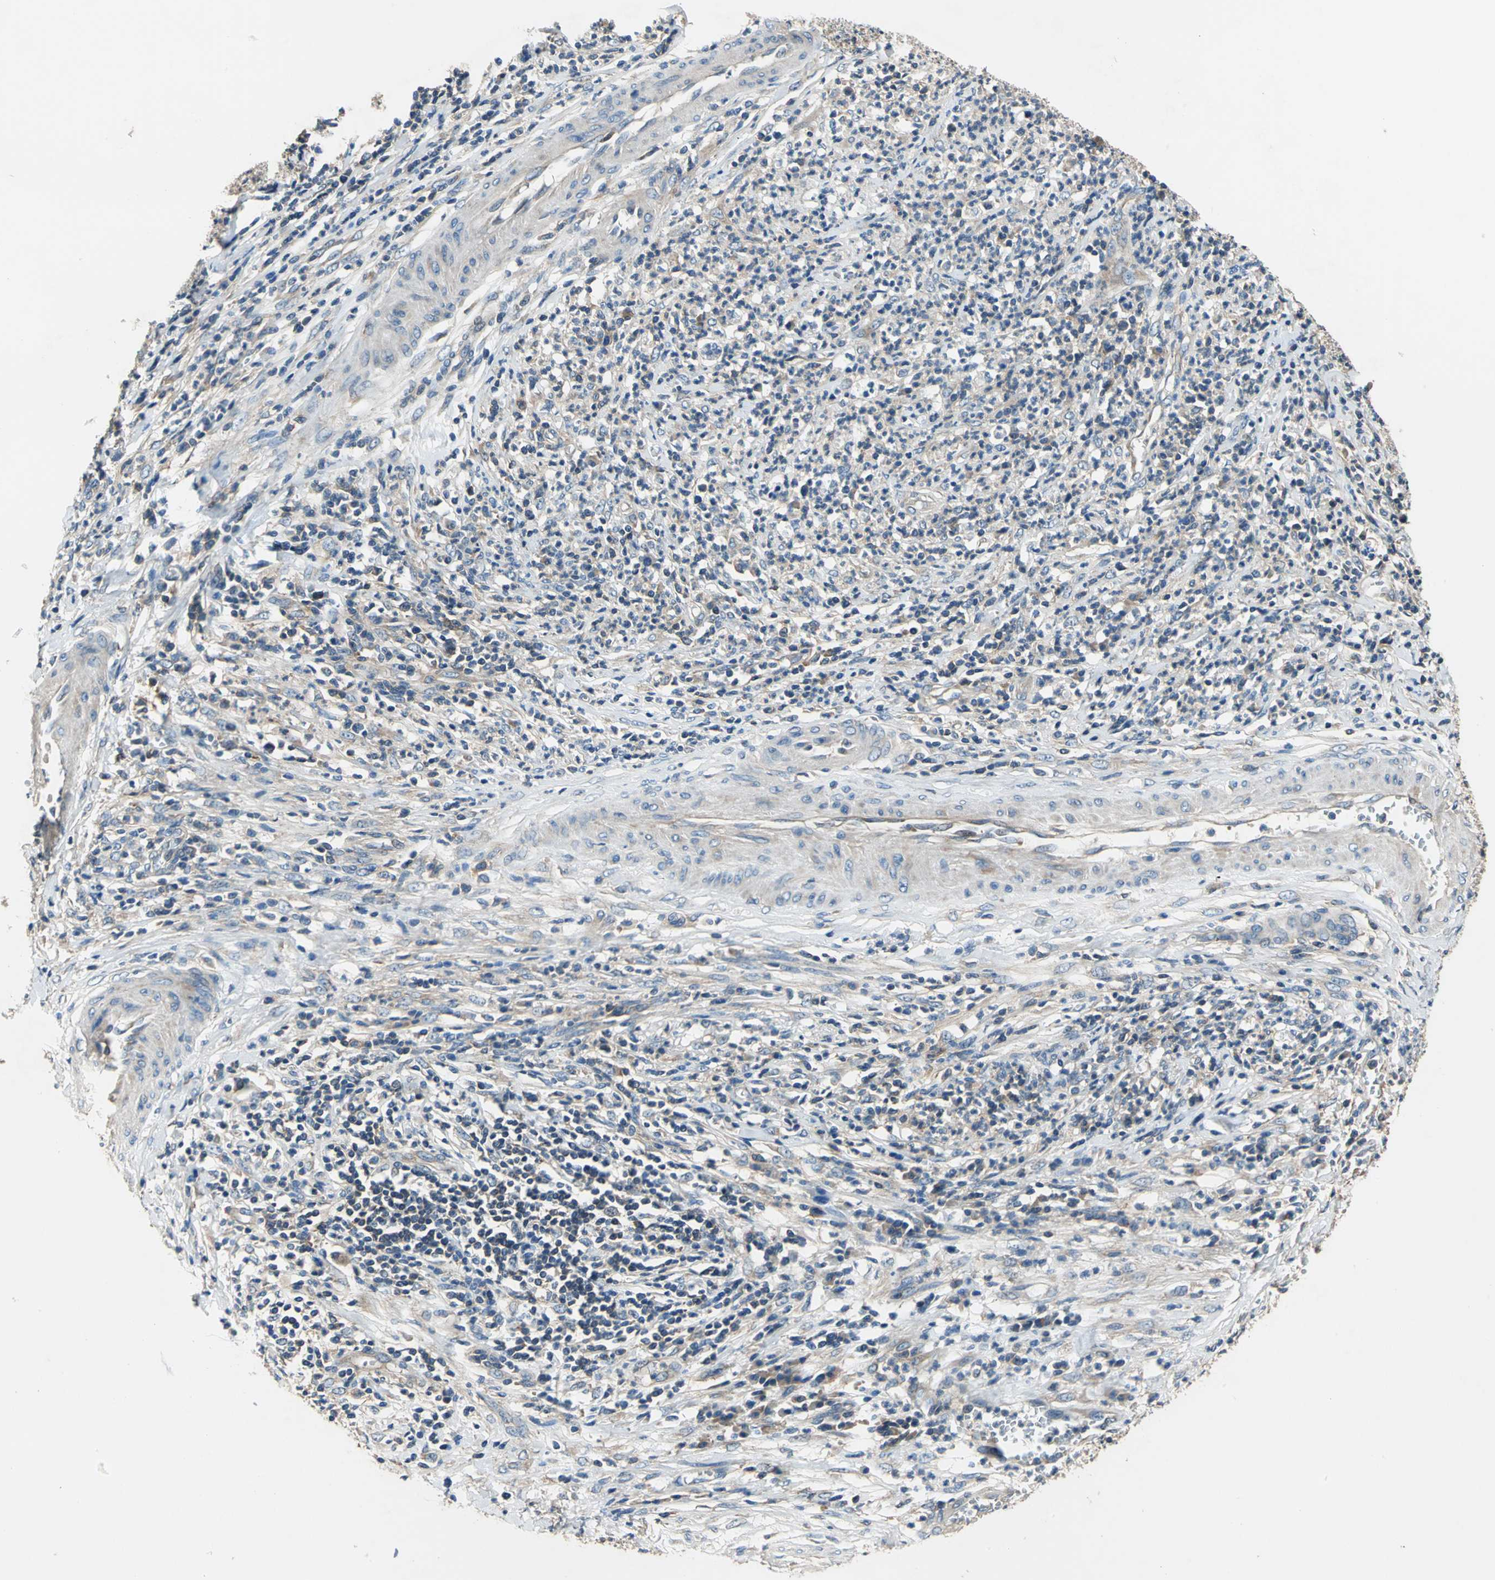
{"staining": {"intensity": "weak", "quantity": ">75%", "location": "cytoplasmic/membranous"}, "tissue": "cervical cancer", "cell_type": "Tumor cells", "image_type": "cancer", "snomed": [{"axis": "morphology", "description": "Squamous cell carcinoma, NOS"}, {"axis": "topography", "description": "Cervix"}], "caption": "Squamous cell carcinoma (cervical) tissue shows weak cytoplasmic/membranous staining in about >75% of tumor cells", "gene": "DDX3Y", "patient": {"sex": "female", "age": 32}}